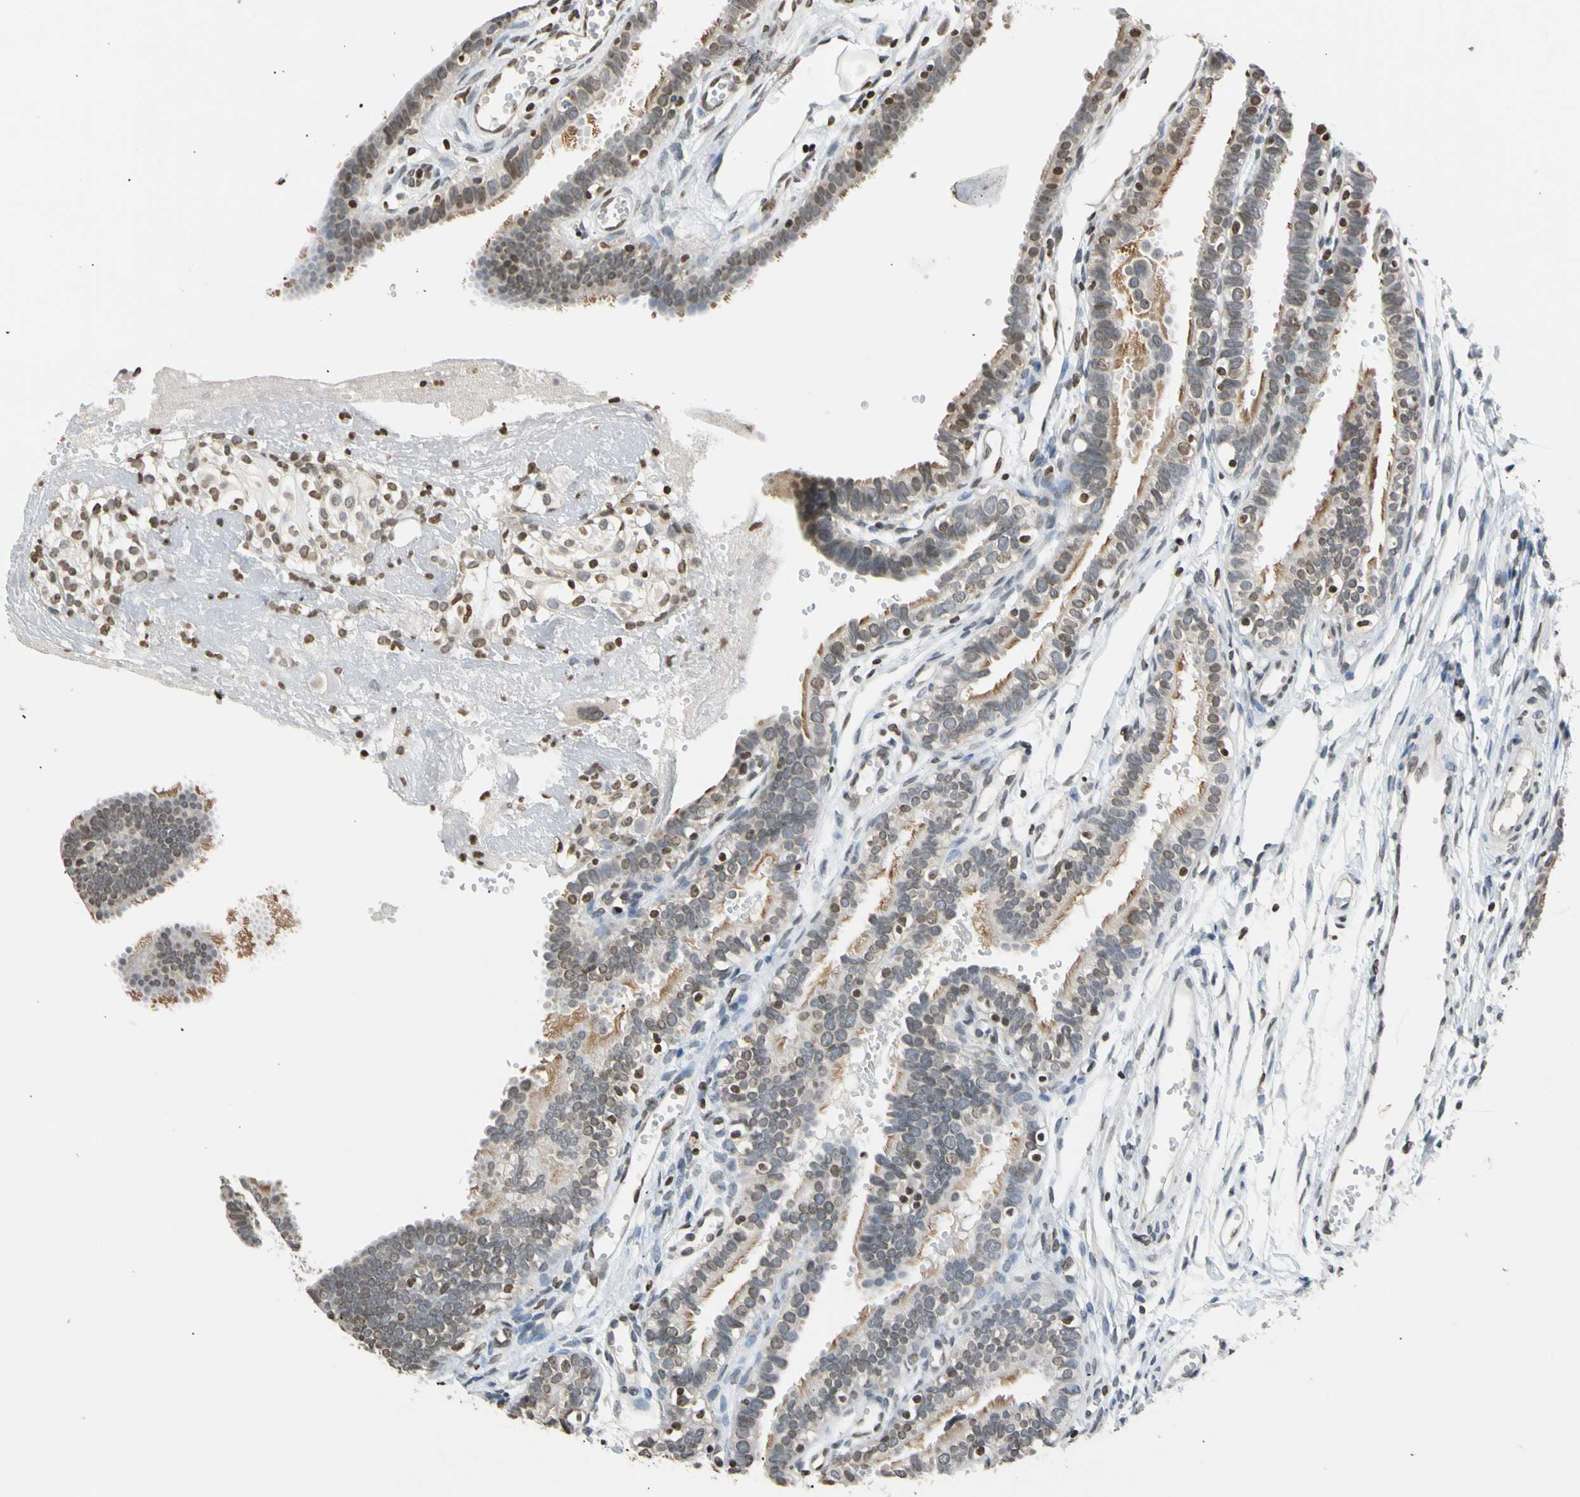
{"staining": {"intensity": "weak", "quantity": ">75%", "location": "cytoplasmic/membranous"}, "tissue": "fallopian tube", "cell_type": "Glandular cells", "image_type": "normal", "snomed": [{"axis": "morphology", "description": "Normal tissue, NOS"}, {"axis": "topography", "description": "Fallopian tube"}, {"axis": "topography", "description": "Placenta"}], "caption": "Fallopian tube was stained to show a protein in brown. There is low levels of weak cytoplasmic/membranous positivity in about >75% of glandular cells. (IHC, brightfield microscopy, high magnification).", "gene": "GPX4", "patient": {"sex": "female", "age": 34}}